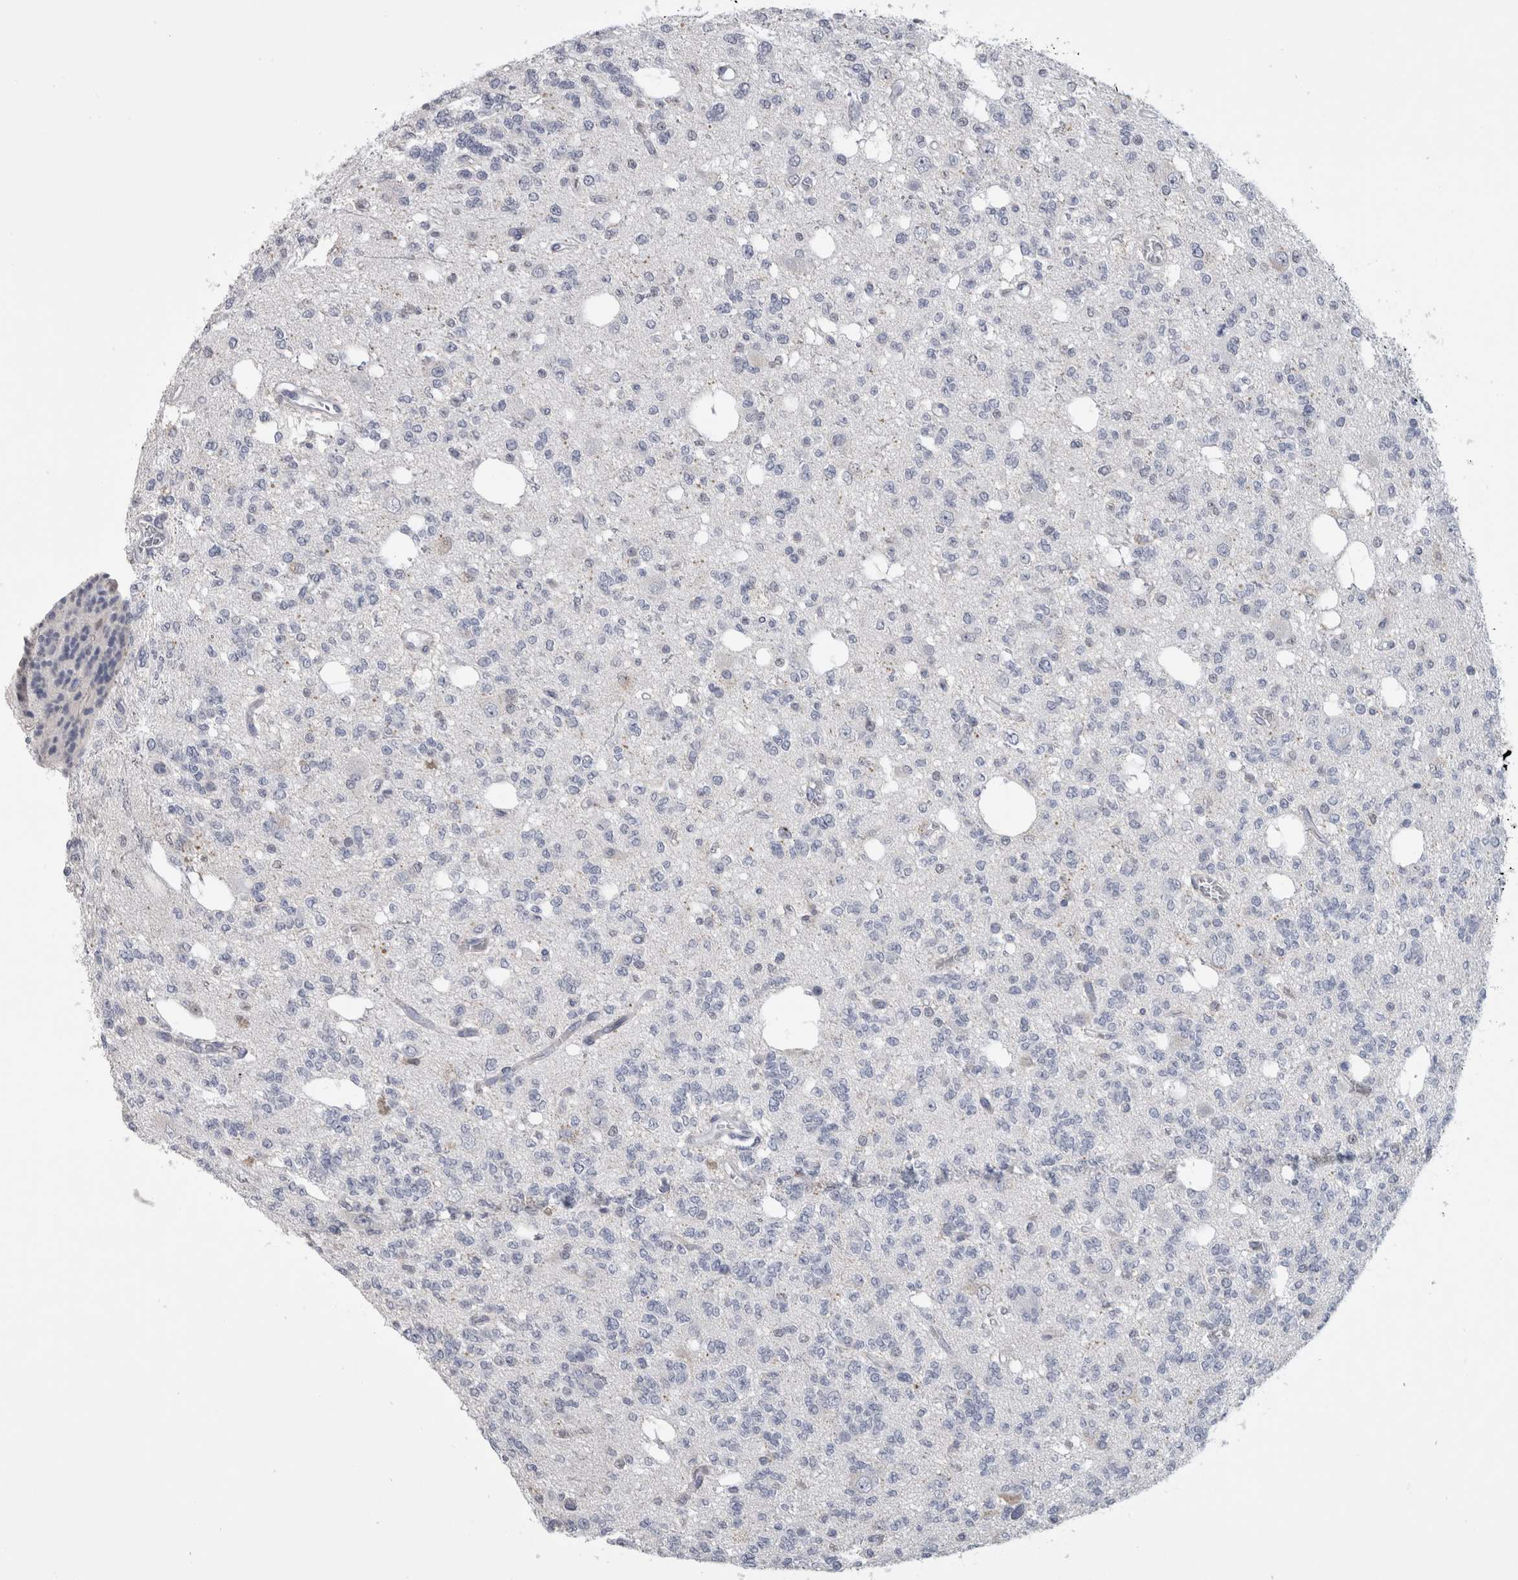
{"staining": {"intensity": "negative", "quantity": "none", "location": "none"}, "tissue": "glioma", "cell_type": "Tumor cells", "image_type": "cancer", "snomed": [{"axis": "morphology", "description": "Glioma, malignant, Low grade"}, {"axis": "topography", "description": "Brain"}], "caption": "IHC image of malignant glioma (low-grade) stained for a protein (brown), which reveals no positivity in tumor cells.", "gene": "IL33", "patient": {"sex": "male", "age": 38}}